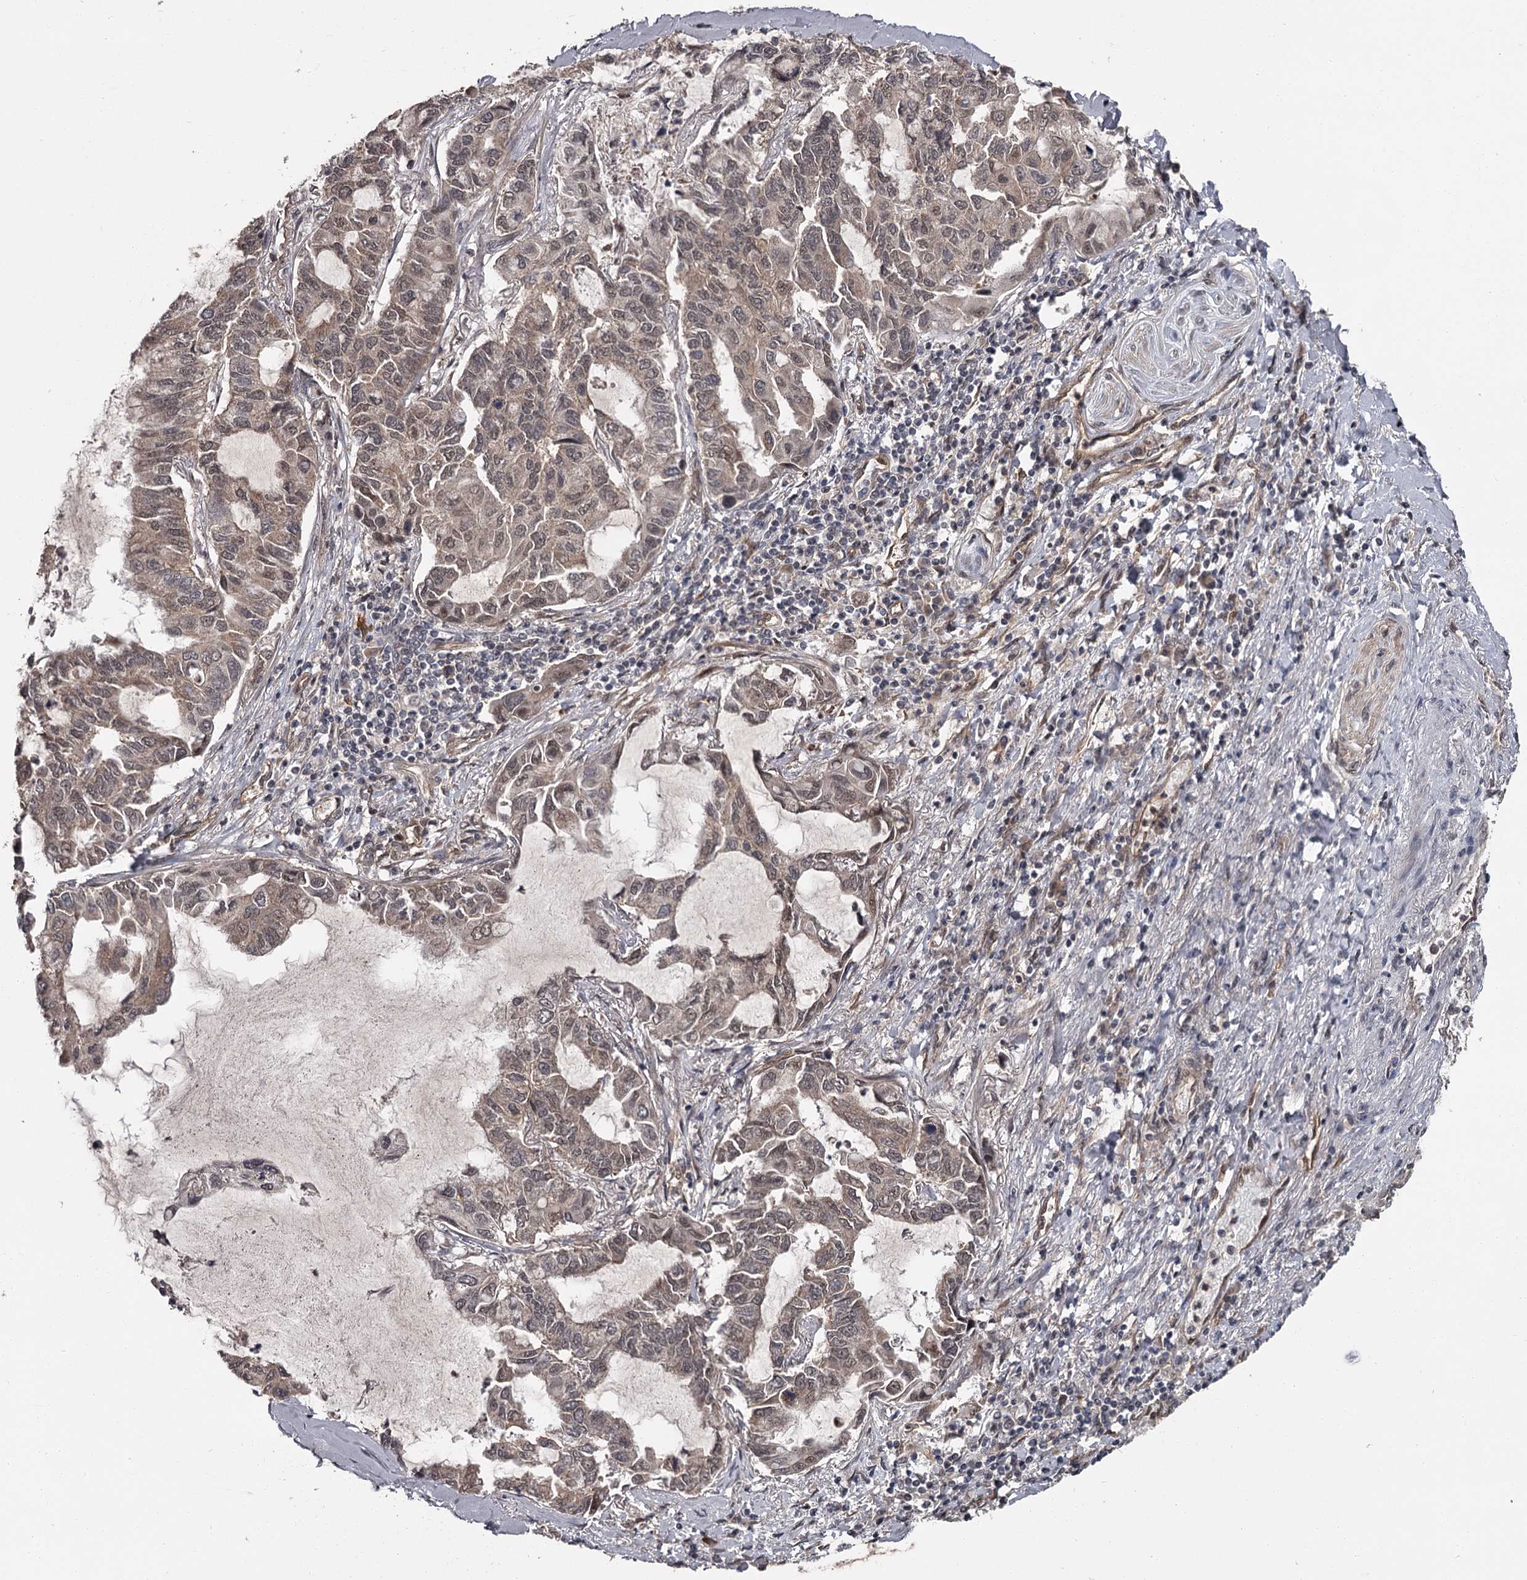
{"staining": {"intensity": "weak", "quantity": ">75%", "location": "cytoplasmic/membranous,nuclear"}, "tissue": "lung cancer", "cell_type": "Tumor cells", "image_type": "cancer", "snomed": [{"axis": "morphology", "description": "Adenocarcinoma, NOS"}, {"axis": "topography", "description": "Lung"}], "caption": "Lung adenocarcinoma stained for a protein (brown) demonstrates weak cytoplasmic/membranous and nuclear positive positivity in about >75% of tumor cells.", "gene": "CDC42EP2", "patient": {"sex": "male", "age": 64}}